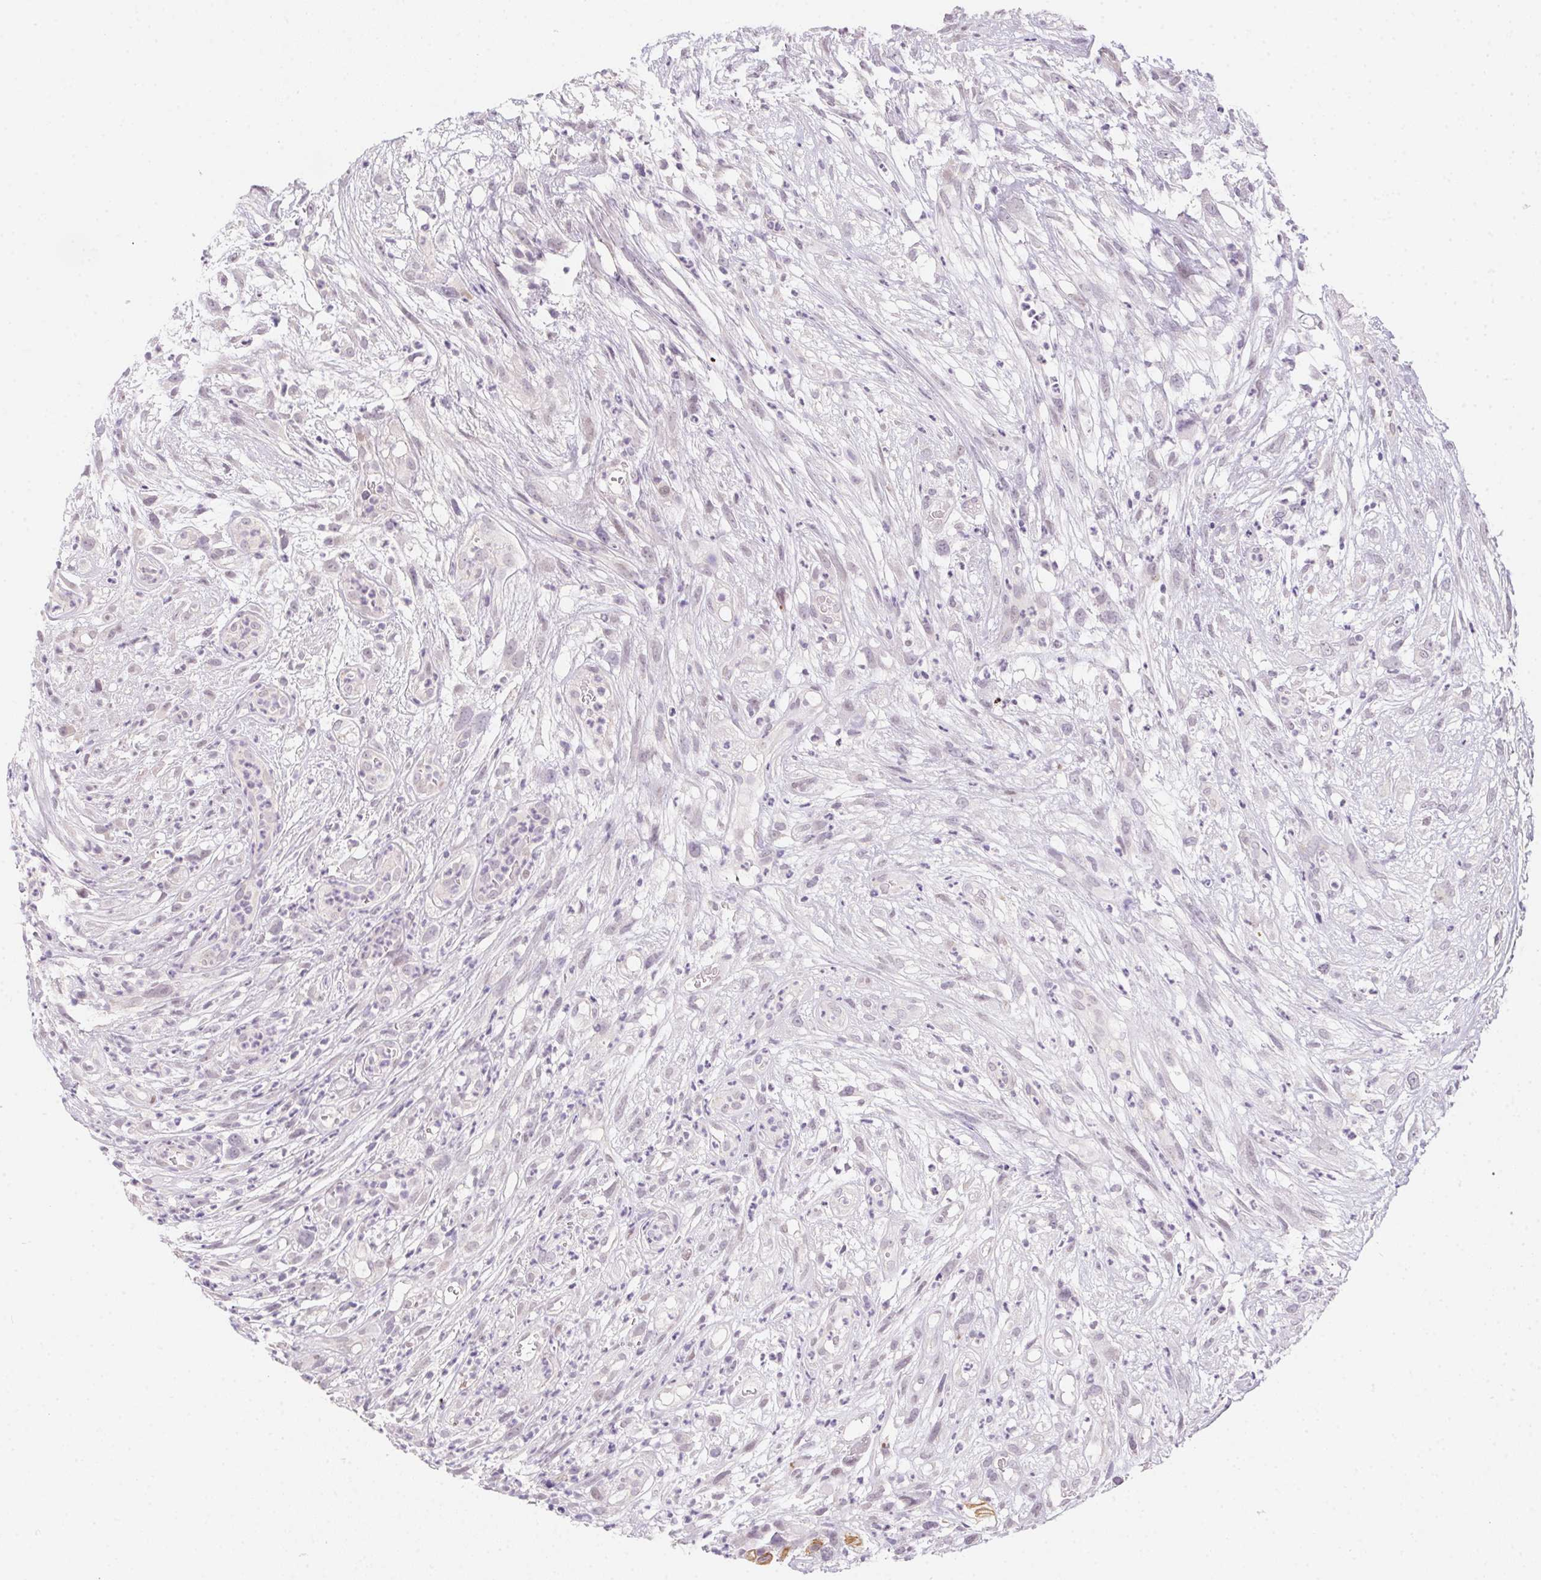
{"staining": {"intensity": "negative", "quantity": "none", "location": "none"}, "tissue": "head and neck cancer", "cell_type": "Tumor cells", "image_type": "cancer", "snomed": [{"axis": "morphology", "description": "Squamous cell carcinoma, NOS"}, {"axis": "topography", "description": "Head-Neck"}], "caption": "Photomicrograph shows no protein positivity in tumor cells of squamous cell carcinoma (head and neck) tissue.", "gene": "MORC1", "patient": {"sex": "male", "age": 65}}